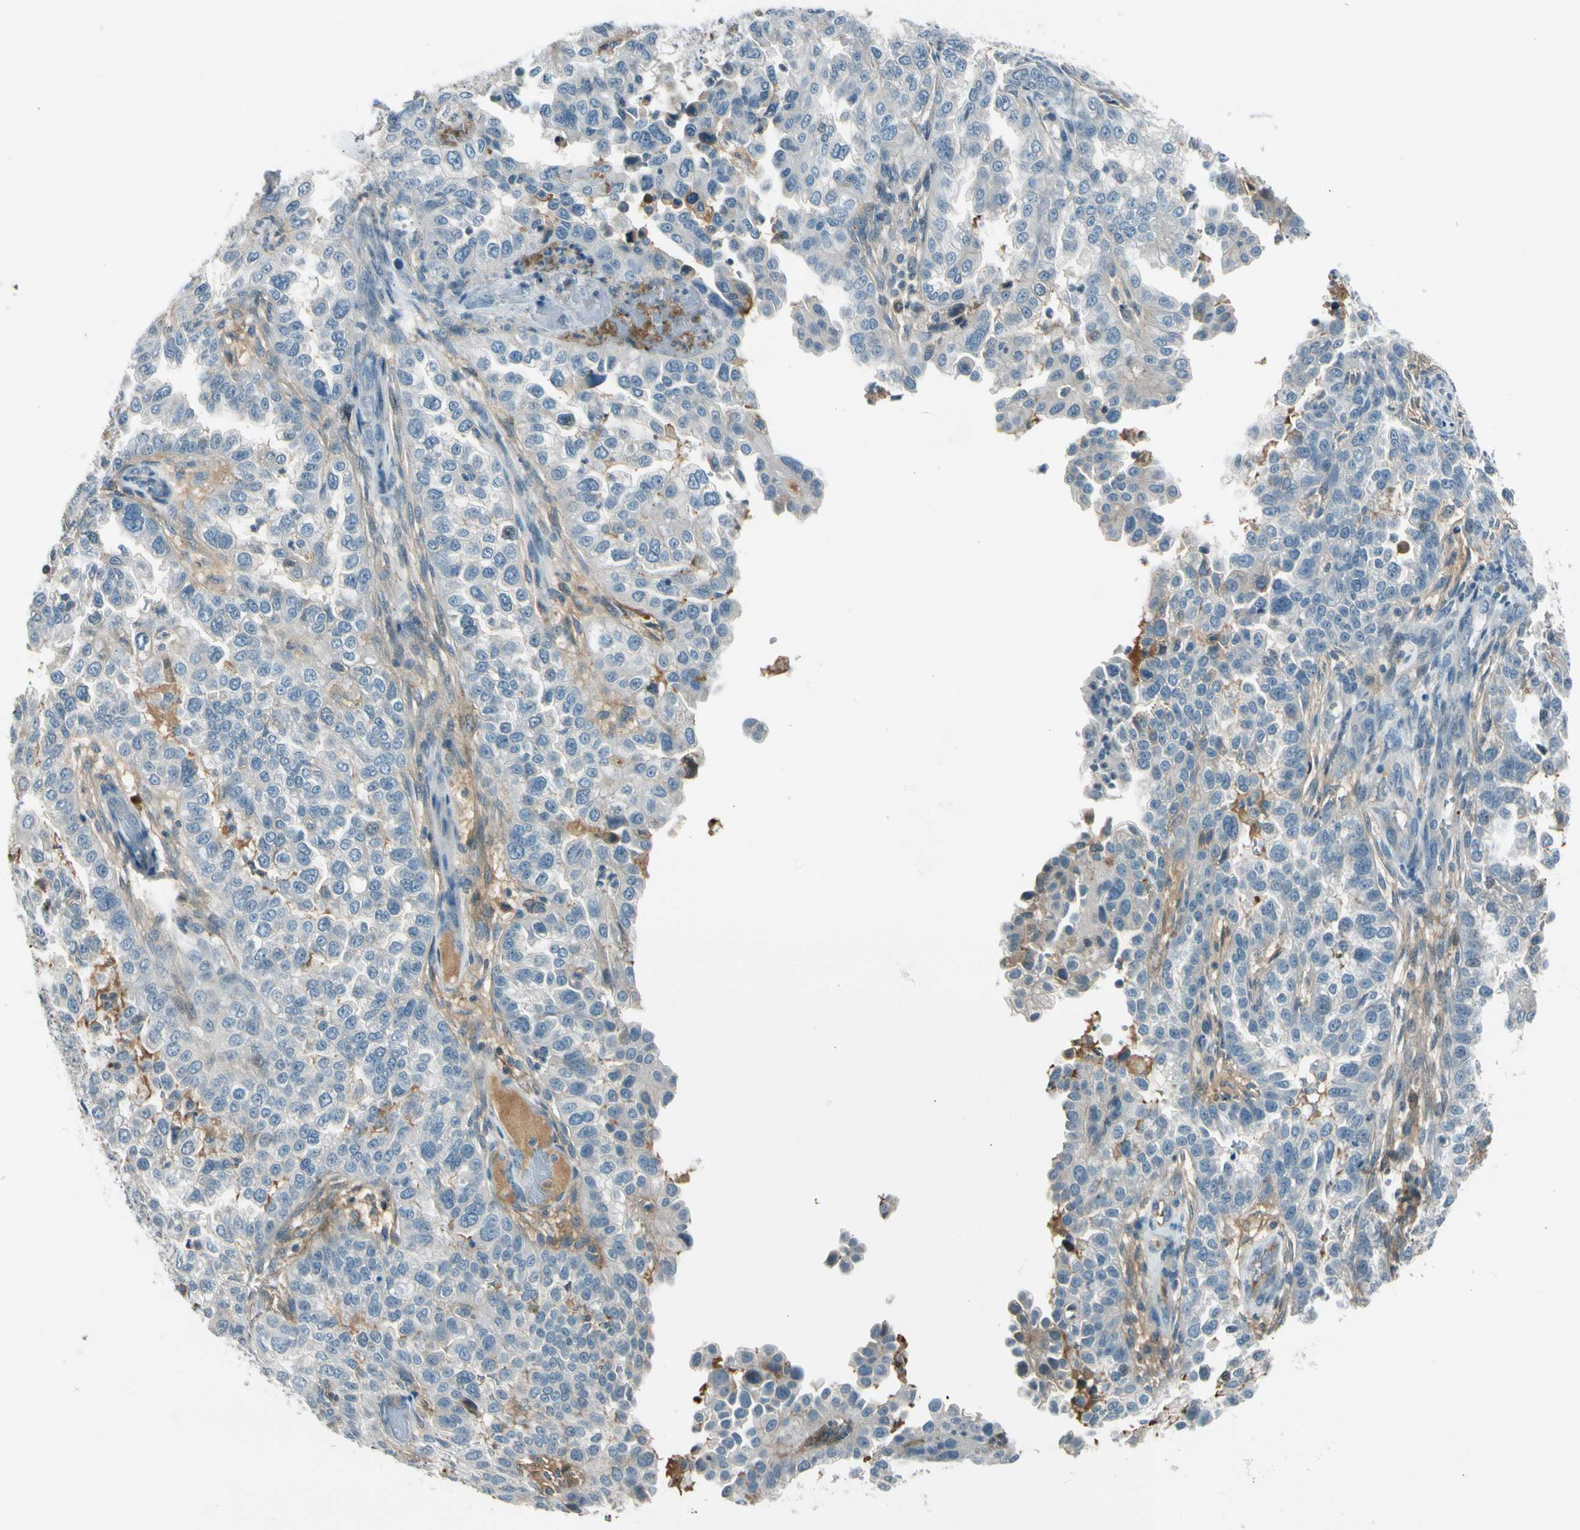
{"staining": {"intensity": "negative", "quantity": "none", "location": "none"}, "tissue": "endometrial cancer", "cell_type": "Tumor cells", "image_type": "cancer", "snomed": [{"axis": "morphology", "description": "Adenocarcinoma, NOS"}, {"axis": "topography", "description": "Endometrium"}], "caption": "Endometrial adenocarcinoma stained for a protein using IHC shows no positivity tumor cells.", "gene": "PDPN", "patient": {"sex": "female", "age": 85}}